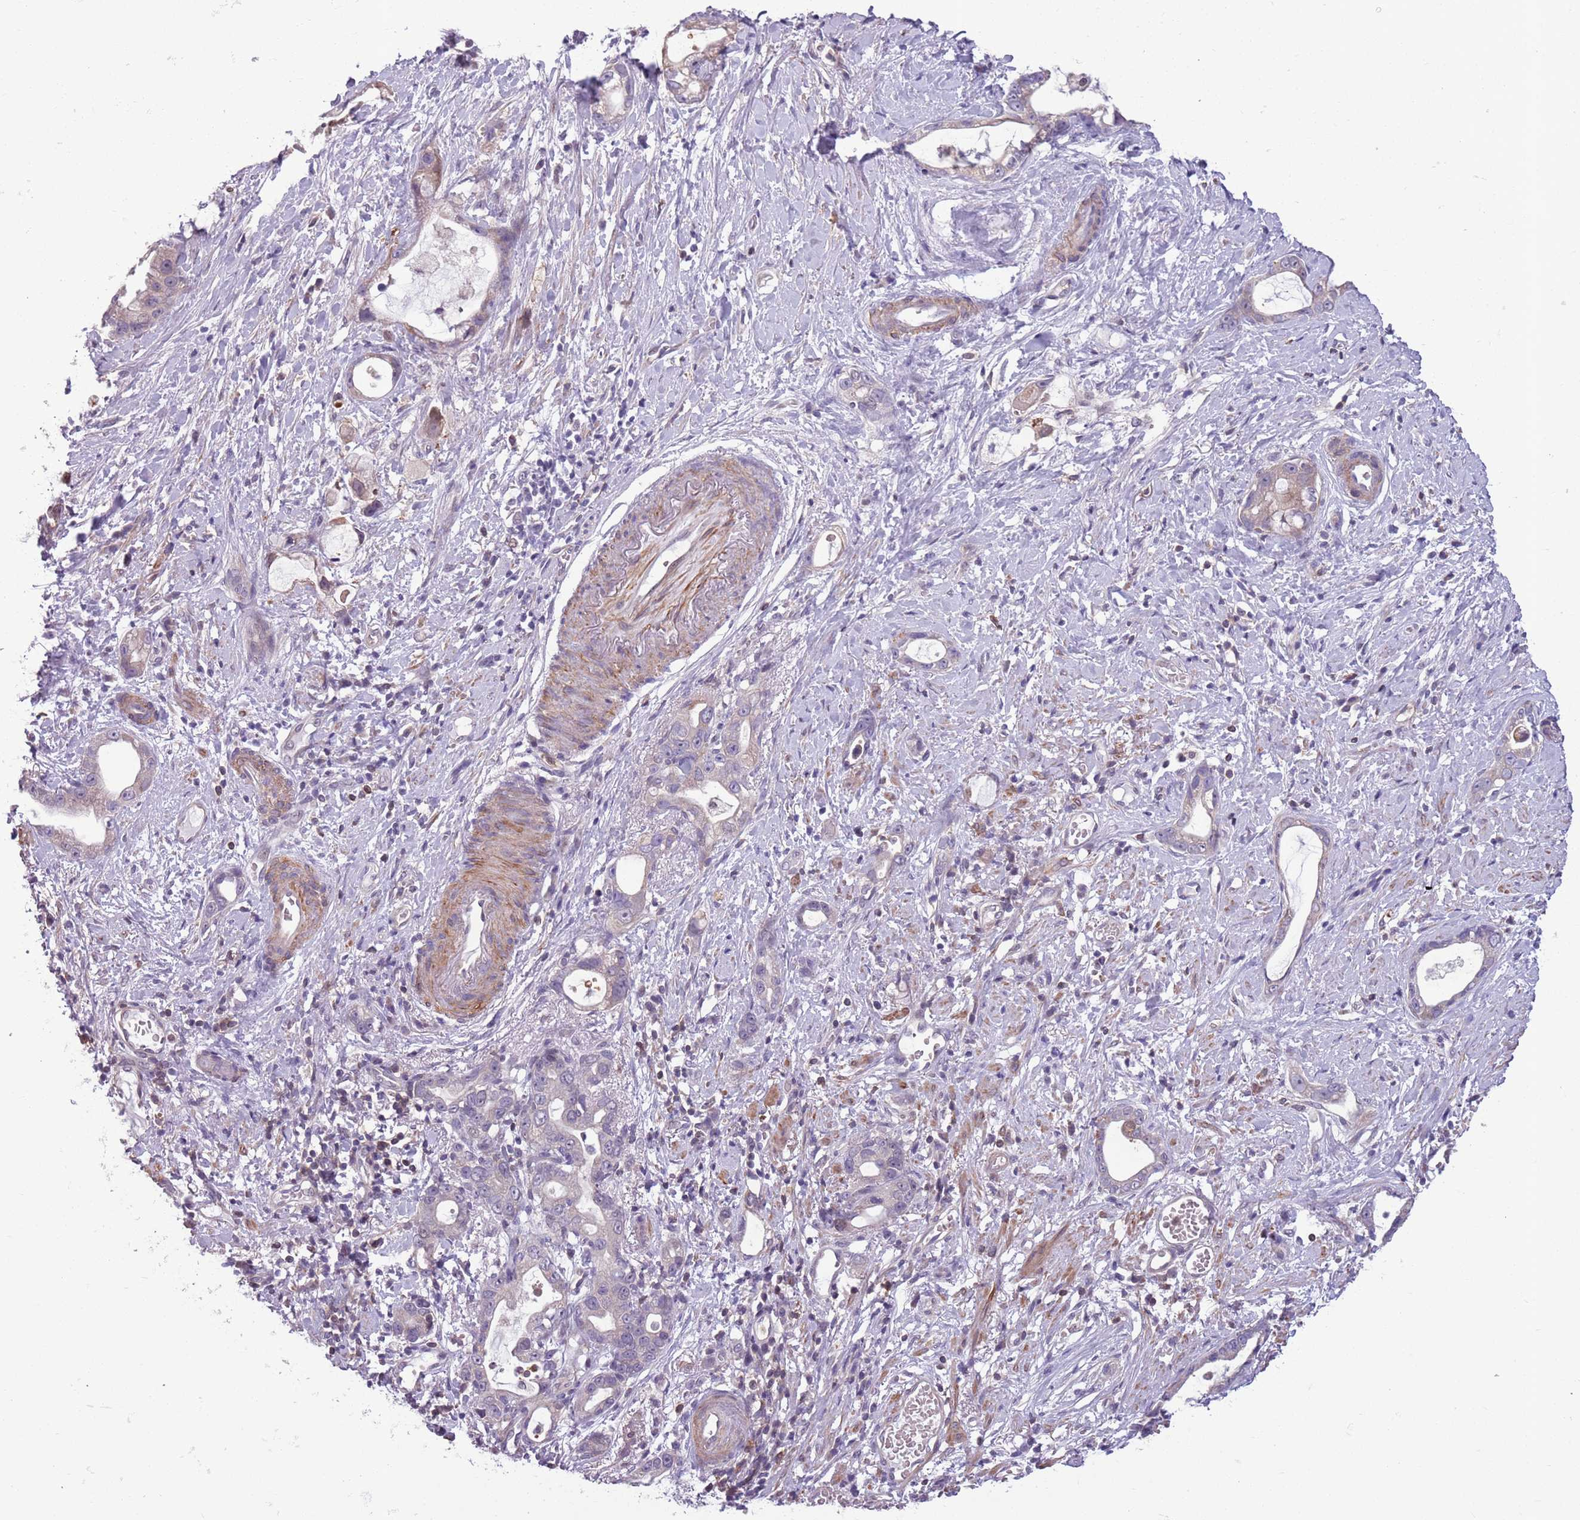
{"staining": {"intensity": "negative", "quantity": "none", "location": "none"}, "tissue": "stomach cancer", "cell_type": "Tumor cells", "image_type": "cancer", "snomed": [{"axis": "morphology", "description": "Adenocarcinoma, NOS"}, {"axis": "topography", "description": "Stomach"}], "caption": "This is an IHC histopathology image of stomach cancer. There is no staining in tumor cells.", "gene": "JAML", "patient": {"sex": "male", "age": 55}}